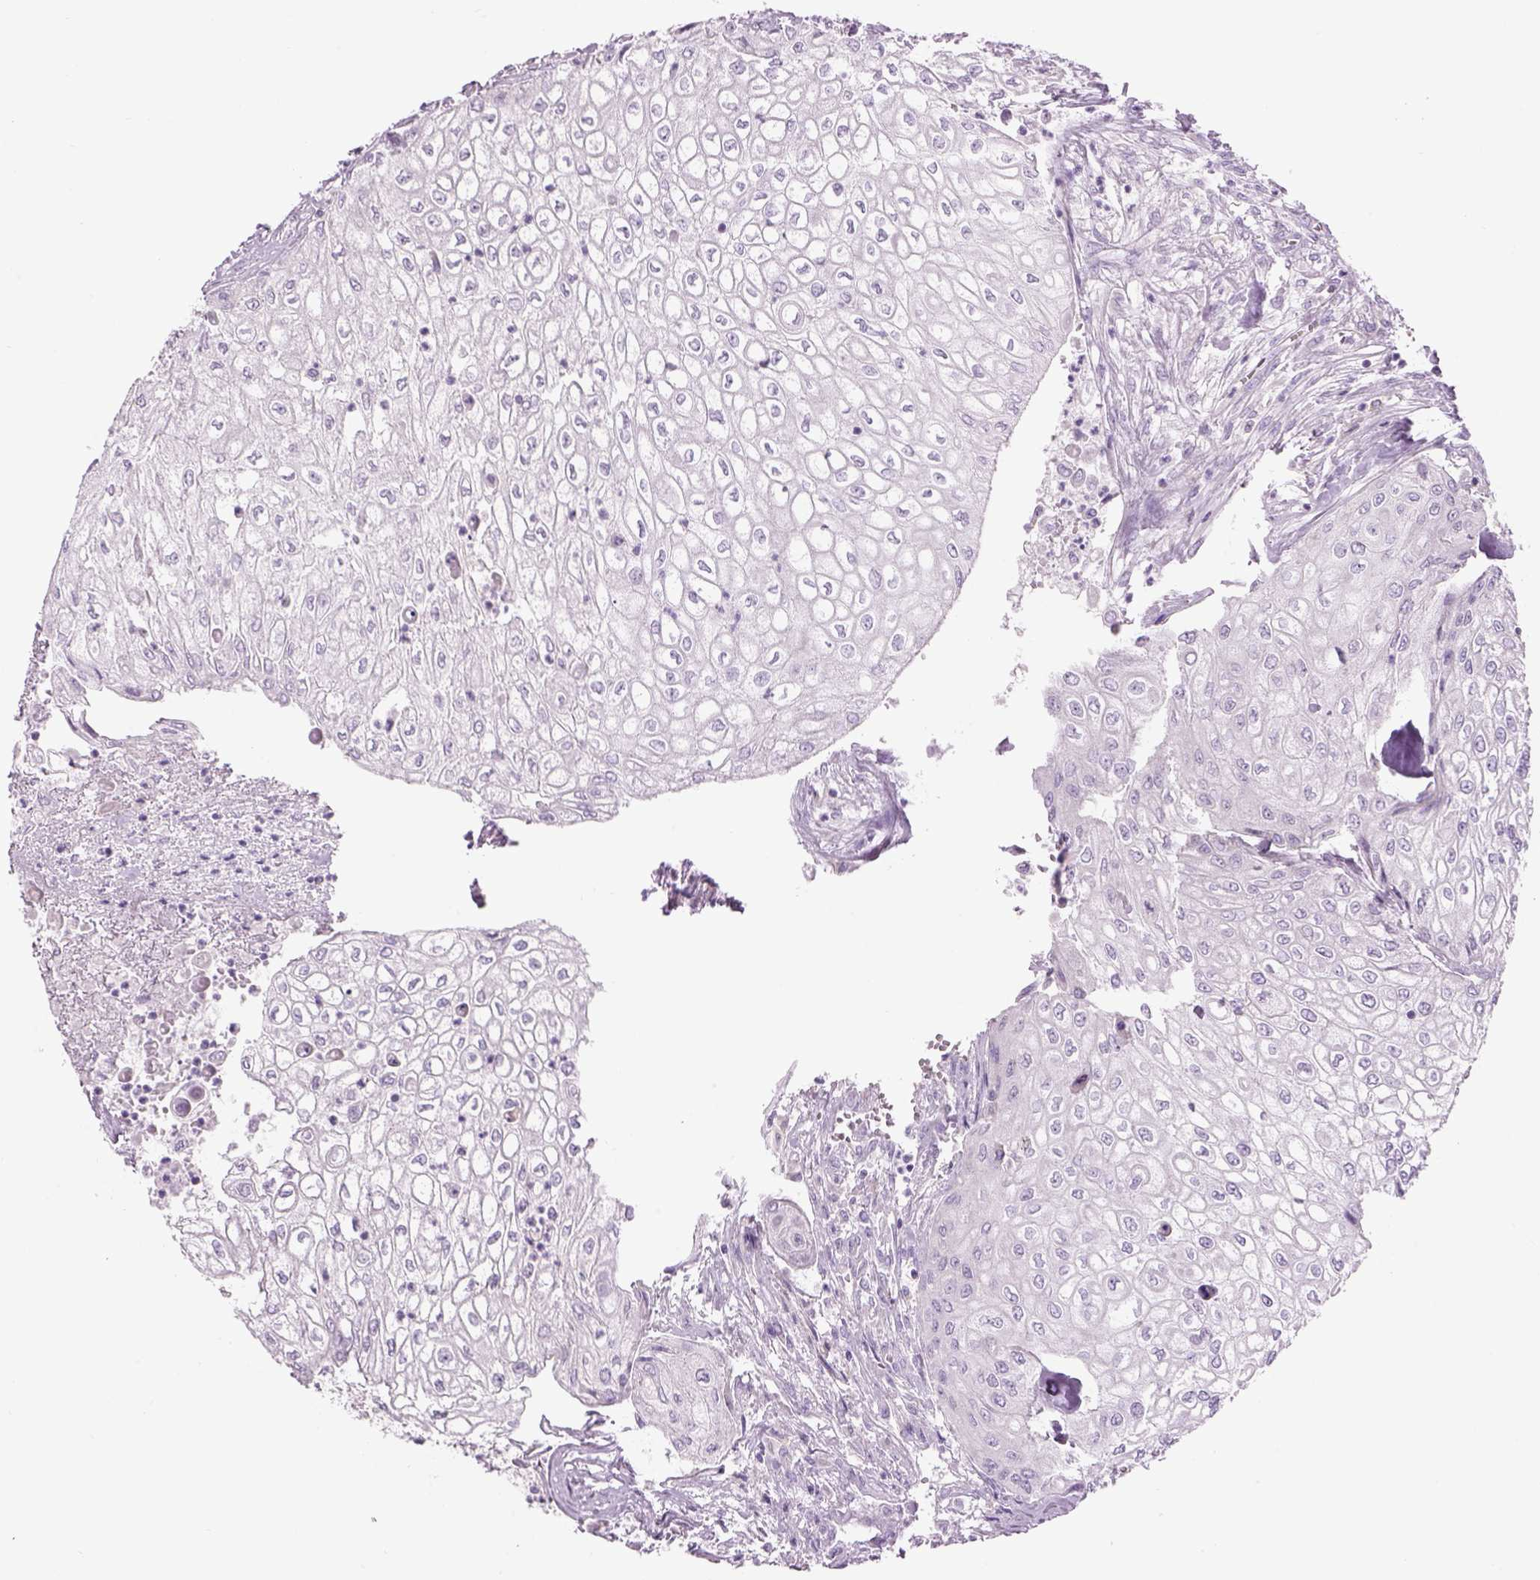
{"staining": {"intensity": "negative", "quantity": "none", "location": "none"}, "tissue": "urothelial cancer", "cell_type": "Tumor cells", "image_type": "cancer", "snomed": [{"axis": "morphology", "description": "Urothelial carcinoma, High grade"}, {"axis": "topography", "description": "Urinary bladder"}], "caption": "The histopathology image shows no significant expression in tumor cells of high-grade urothelial carcinoma.", "gene": "IFT52", "patient": {"sex": "male", "age": 62}}